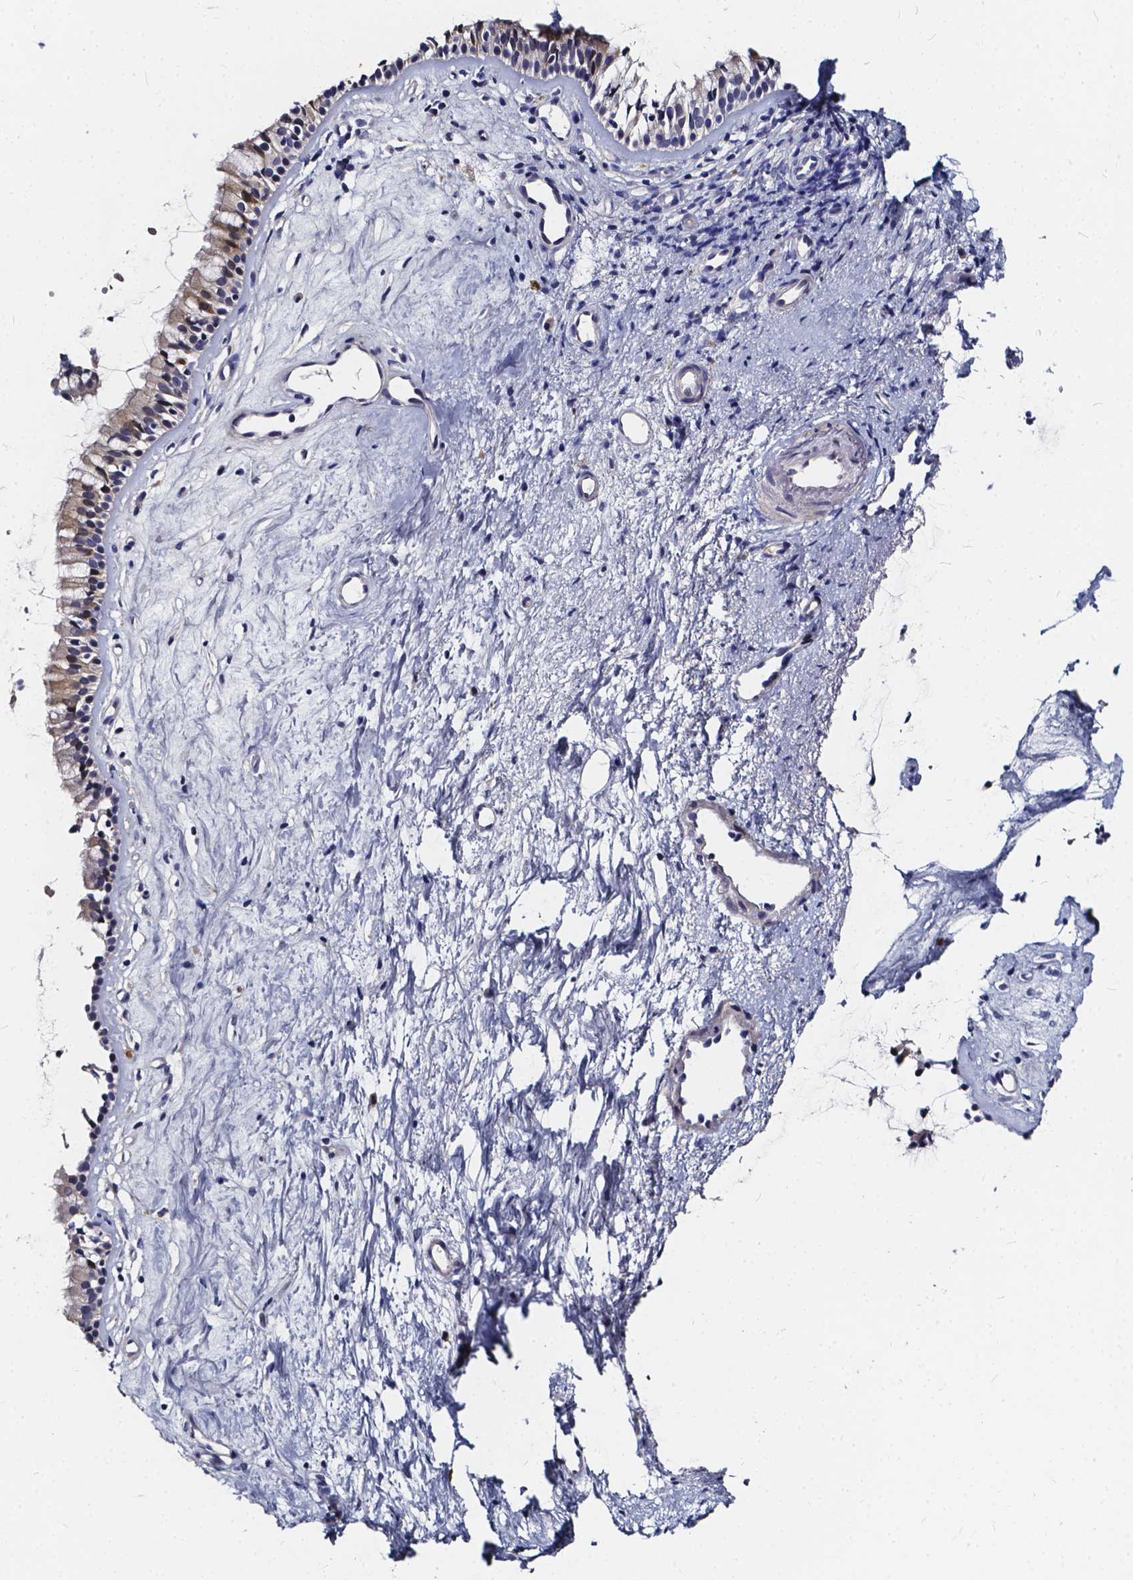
{"staining": {"intensity": "weak", "quantity": "25%-75%", "location": "cytoplasmic/membranous"}, "tissue": "nasopharynx", "cell_type": "Respiratory epithelial cells", "image_type": "normal", "snomed": [{"axis": "morphology", "description": "Normal tissue, NOS"}, {"axis": "topography", "description": "Nasopharynx"}], "caption": "Respiratory epithelial cells show low levels of weak cytoplasmic/membranous positivity in approximately 25%-75% of cells in benign human nasopharynx. (DAB IHC with brightfield microscopy, high magnification).", "gene": "SOWAHA", "patient": {"sex": "female", "age": 52}}